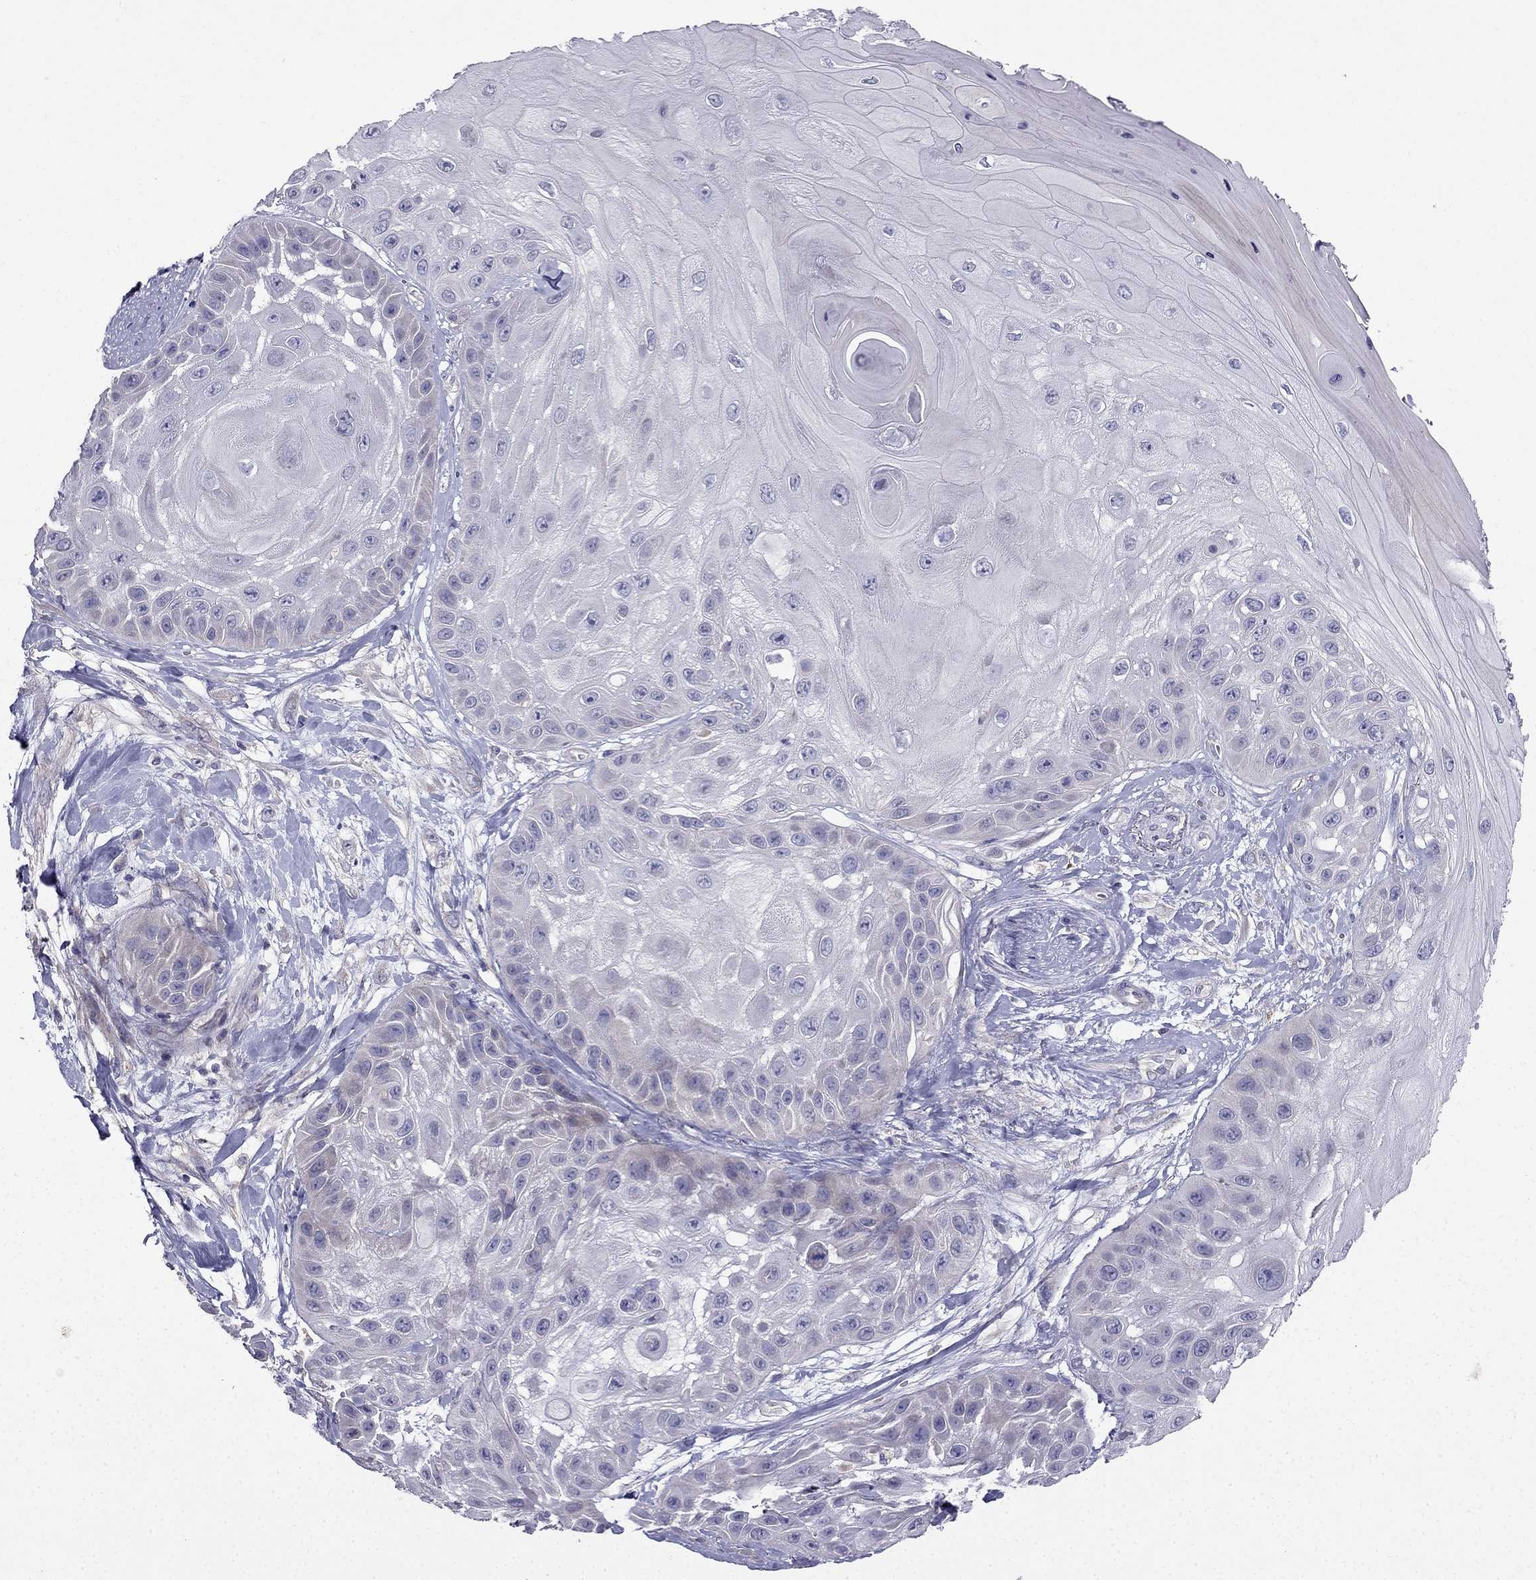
{"staining": {"intensity": "weak", "quantity": "<25%", "location": "cytoplasmic/membranous"}, "tissue": "skin cancer", "cell_type": "Tumor cells", "image_type": "cancer", "snomed": [{"axis": "morphology", "description": "Normal tissue, NOS"}, {"axis": "morphology", "description": "Squamous cell carcinoma, NOS"}, {"axis": "topography", "description": "Skin"}], "caption": "Immunohistochemistry (IHC) image of neoplastic tissue: skin squamous cell carcinoma stained with DAB demonstrates no significant protein staining in tumor cells. The staining is performed using DAB (3,3'-diaminobenzidine) brown chromogen with nuclei counter-stained in using hematoxylin.", "gene": "AS3MT", "patient": {"sex": "male", "age": 79}}